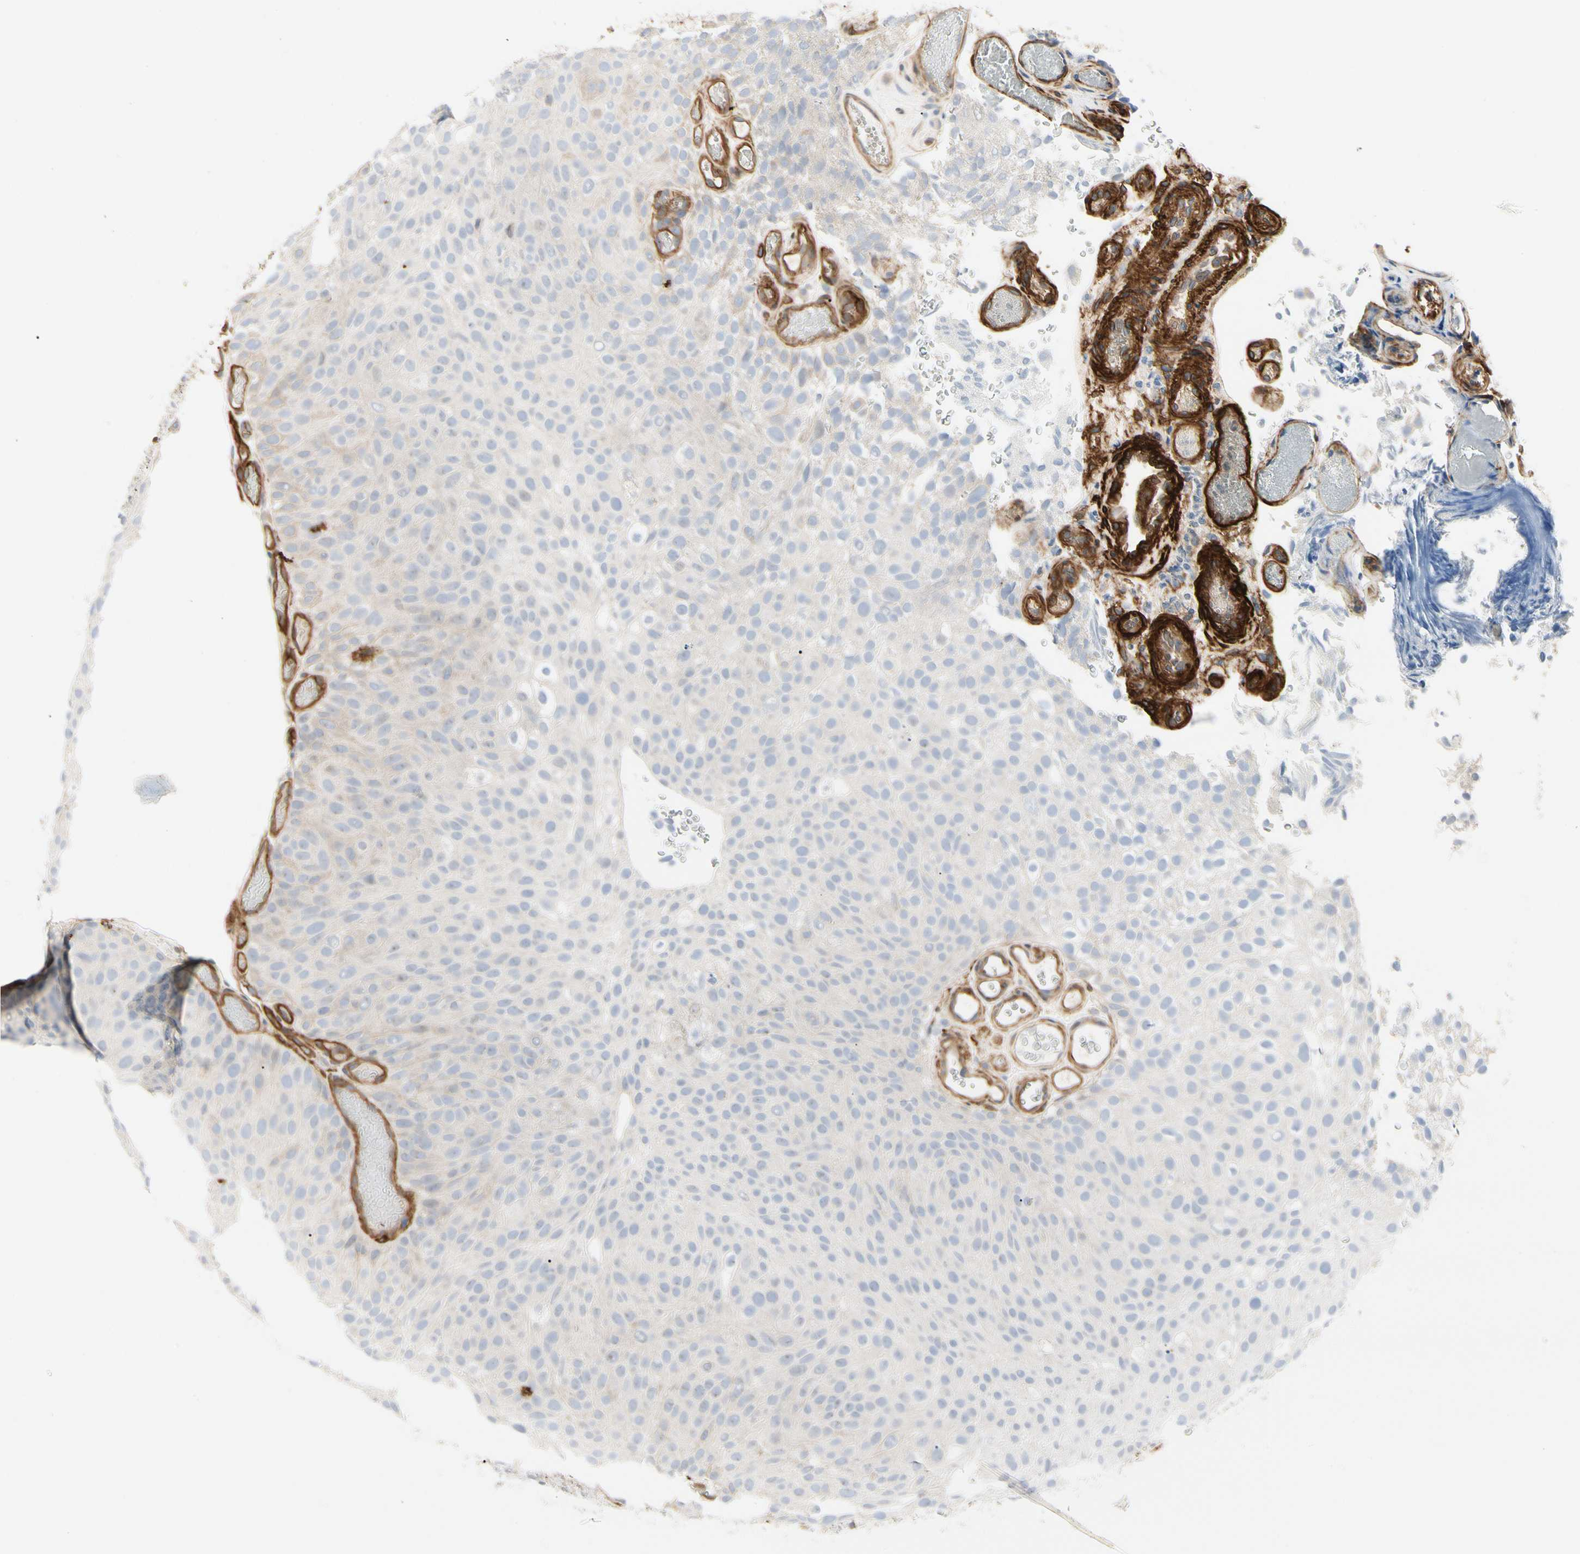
{"staining": {"intensity": "negative", "quantity": "none", "location": "none"}, "tissue": "urothelial cancer", "cell_type": "Tumor cells", "image_type": "cancer", "snomed": [{"axis": "morphology", "description": "Urothelial carcinoma, Low grade"}, {"axis": "topography", "description": "Urinary bladder"}], "caption": "DAB immunohistochemical staining of human urothelial cancer exhibits no significant staining in tumor cells.", "gene": "GGT5", "patient": {"sex": "male", "age": 78}}